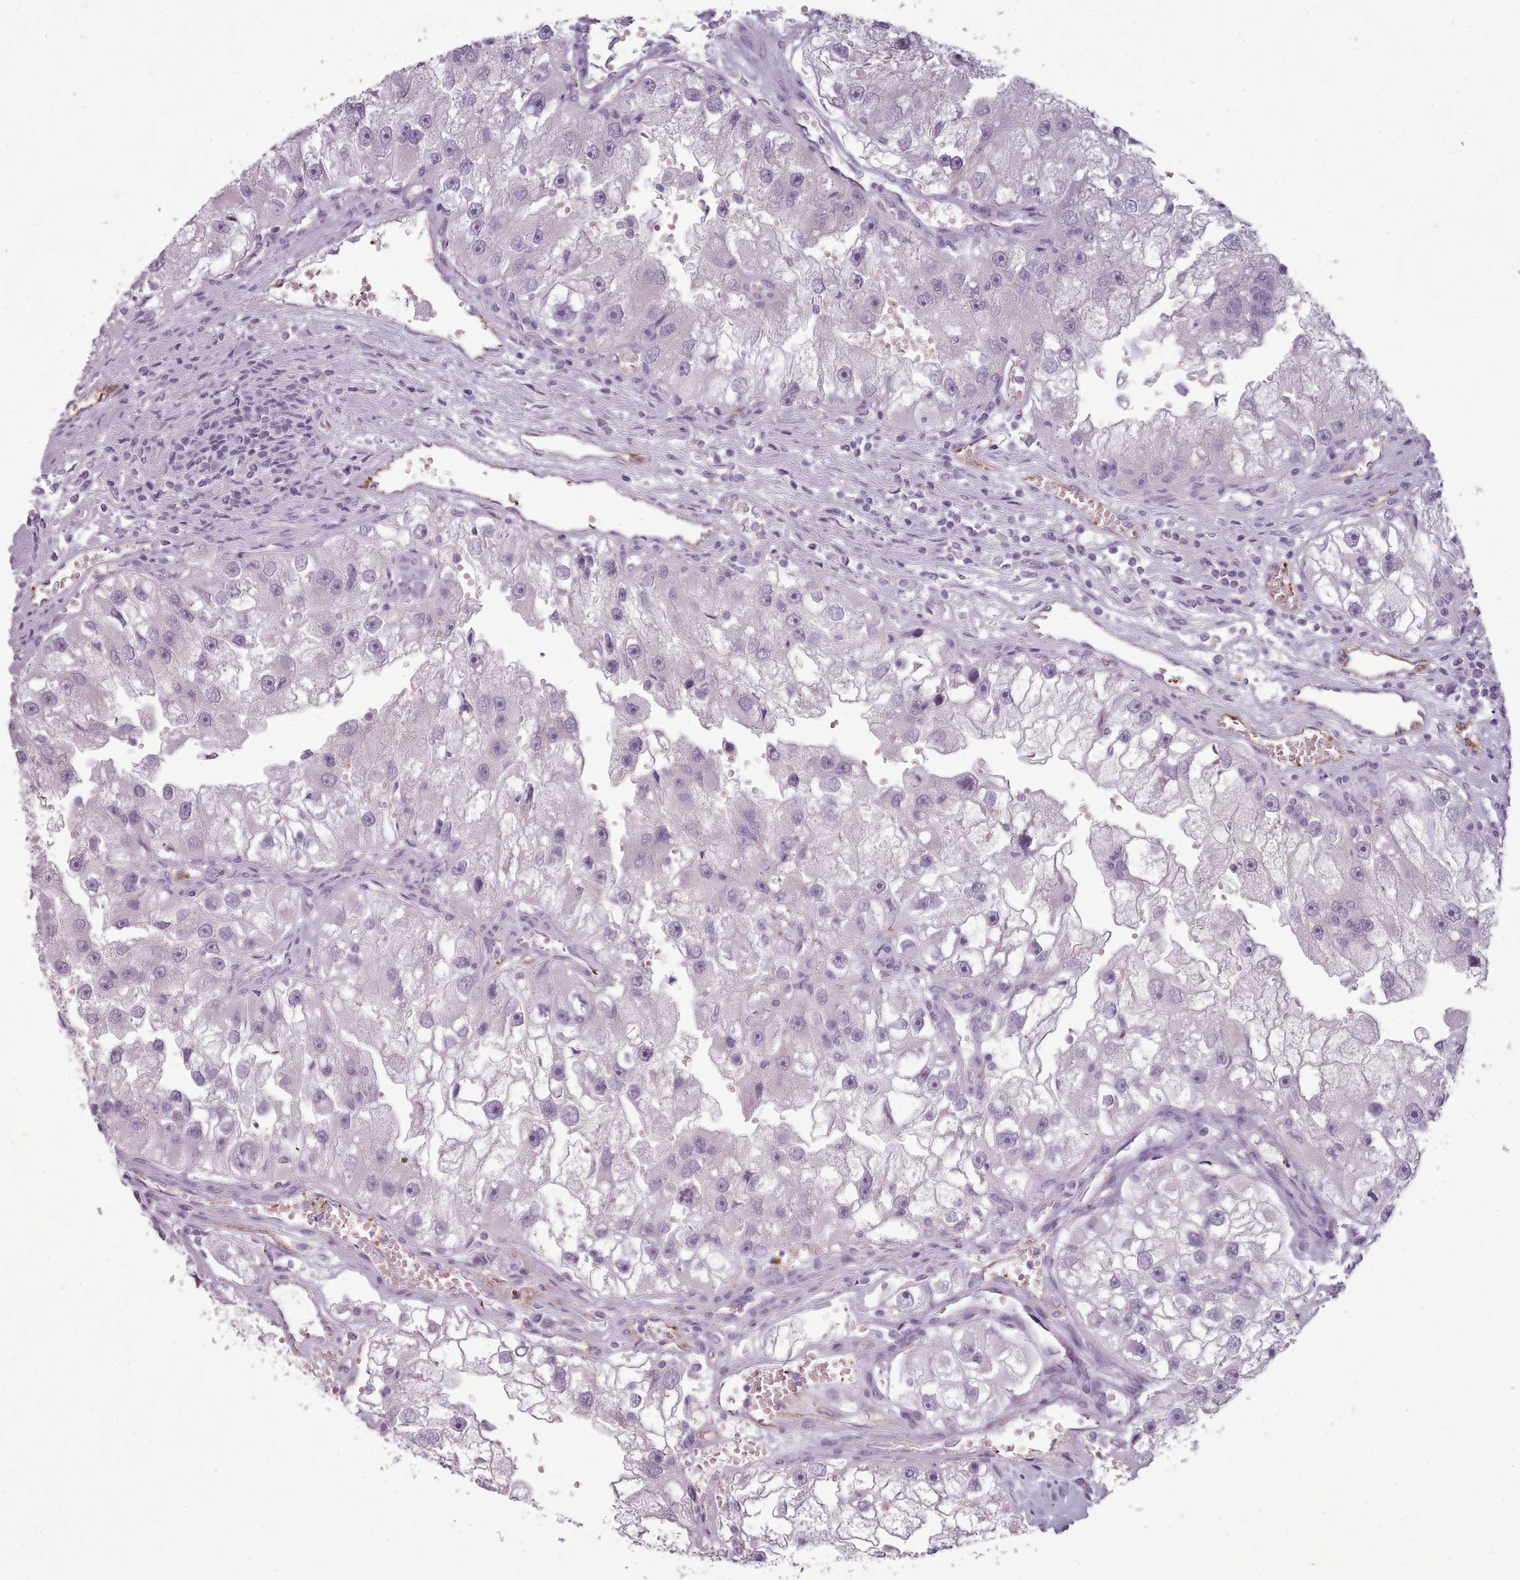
{"staining": {"intensity": "negative", "quantity": "none", "location": "none"}, "tissue": "renal cancer", "cell_type": "Tumor cells", "image_type": "cancer", "snomed": [{"axis": "morphology", "description": "Adenocarcinoma, NOS"}, {"axis": "topography", "description": "Kidney"}], "caption": "Tumor cells are negative for protein expression in human renal cancer (adenocarcinoma).", "gene": "NDST2", "patient": {"sex": "male", "age": 63}}